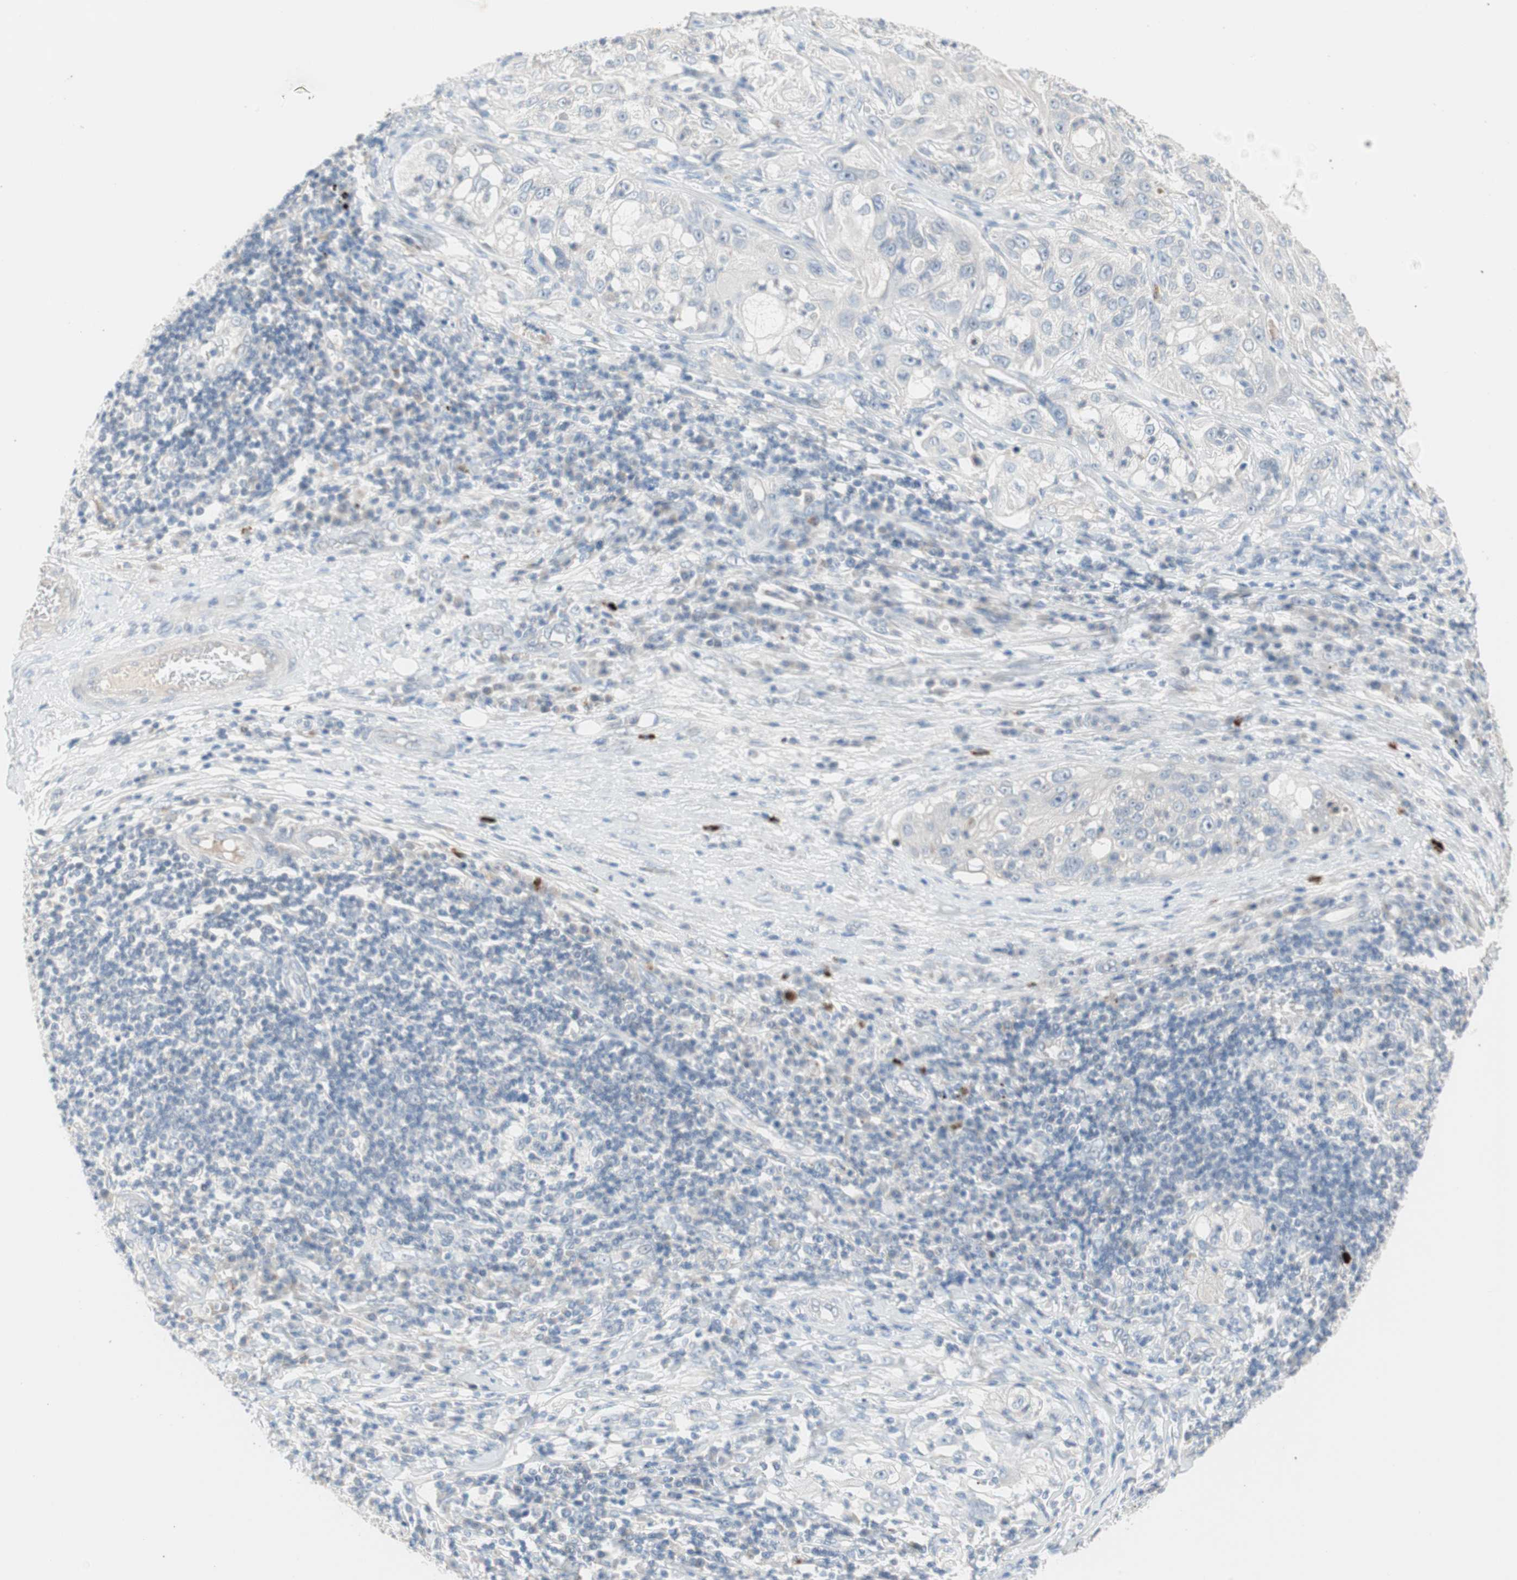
{"staining": {"intensity": "negative", "quantity": "none", "location": "none"}, "tissue": "lung cancer", "cell_type": "Tumor cells", "image_type": "cancer", "snomed": [{"axis": "morphology", "description": "Inflammation, NOS"}, {"axis": "morphology", "description": "Squamous cell carcinoma, NOS"}, {"axis": "topography", "description": "Lymph node"}, {"axis": "topography", "description": "Soft tissue"}, {"axis": "topography", "description": "Lung"}], "caption": "Tumor cells are negative for protein expression in human lung cancer.", "gene": "PDZK1", "patient": {"sex": "male", "age": 66}}